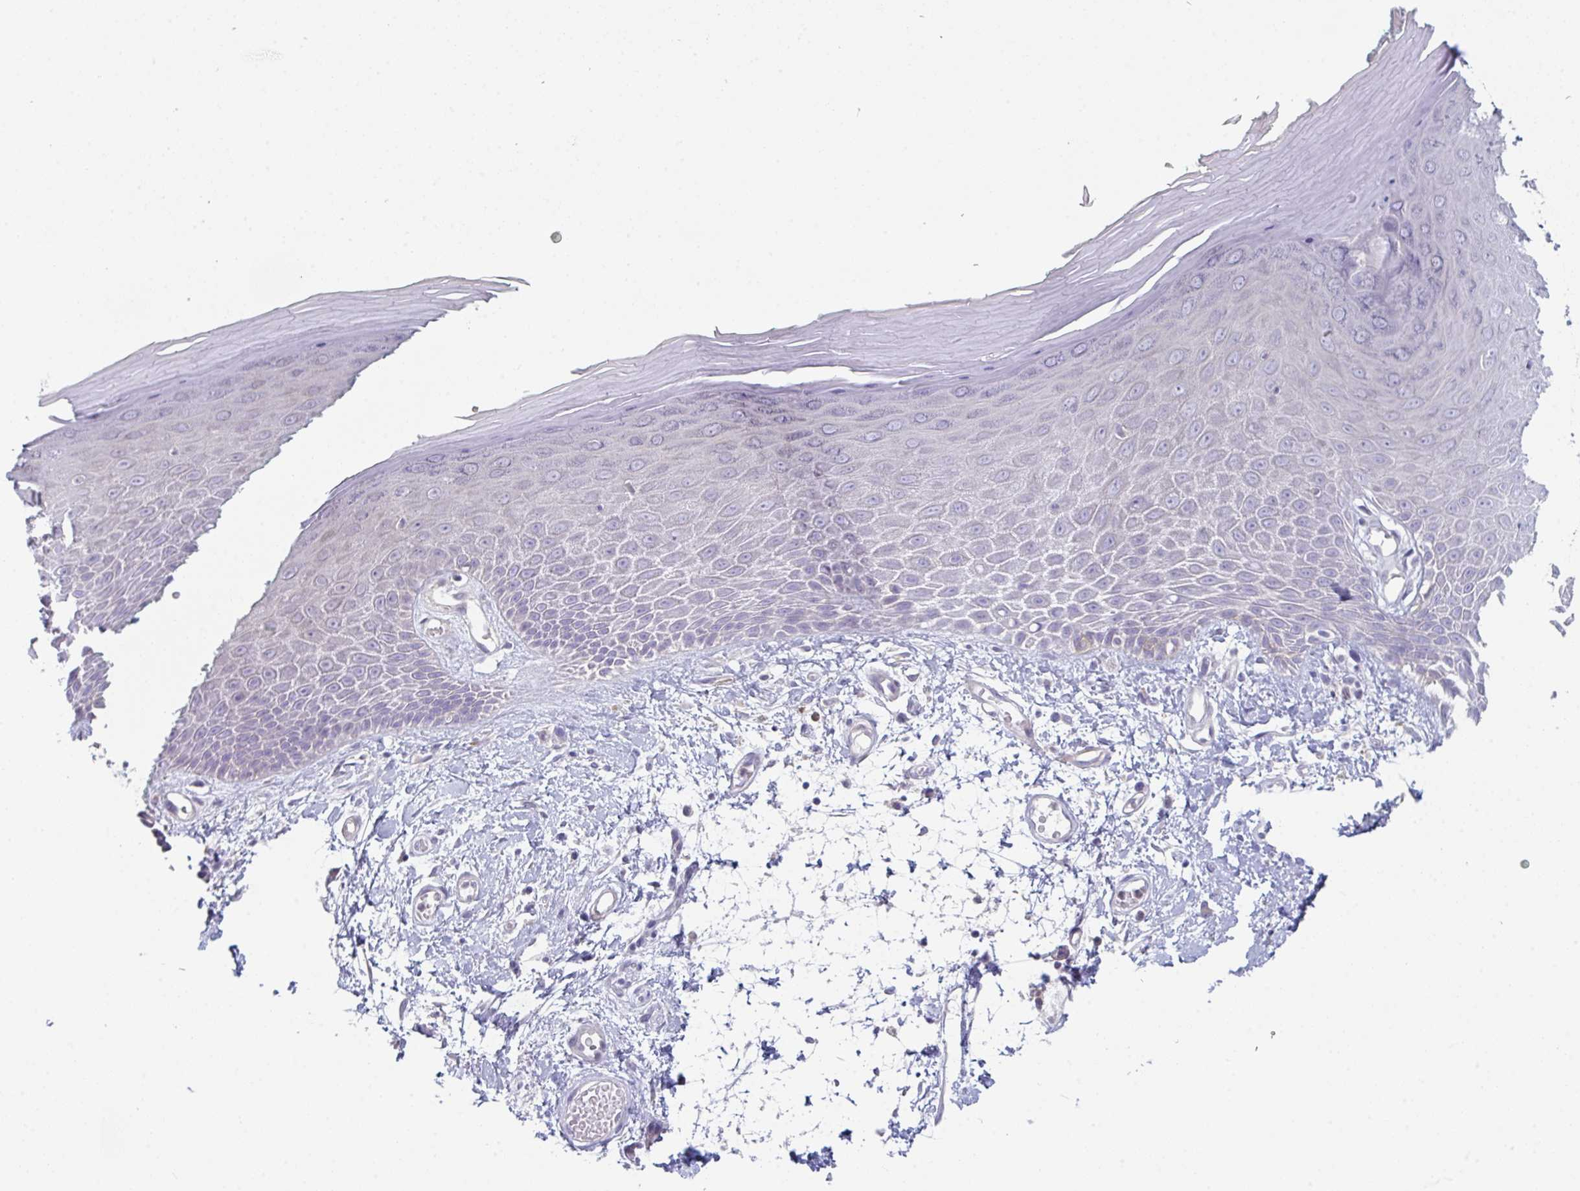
{"staining": {"intensity": "negative", "quantity": "none", "location": "none"}, "tissue": "skin", "cell_type": "Epidermal cells", "image_type": "normal", "snomed": [{"axis": "morphology", "description": "Normal tissue, NOS"}, {"axis": "topography", "description": "Anal"}, {"axis": "topography", "description": "Peripheral nerve tissue"}], "caption": "A high-resolution histopathology image shows immunohistochemistry (IHC) staining of normal skin, which exhibits no significant expression in epidermal cells. (DAB (3,3'-diaminobenzidine) IHC, high magnification).", "gene": "PTPRD", "patient": {"sex": "male", "age": 78}}